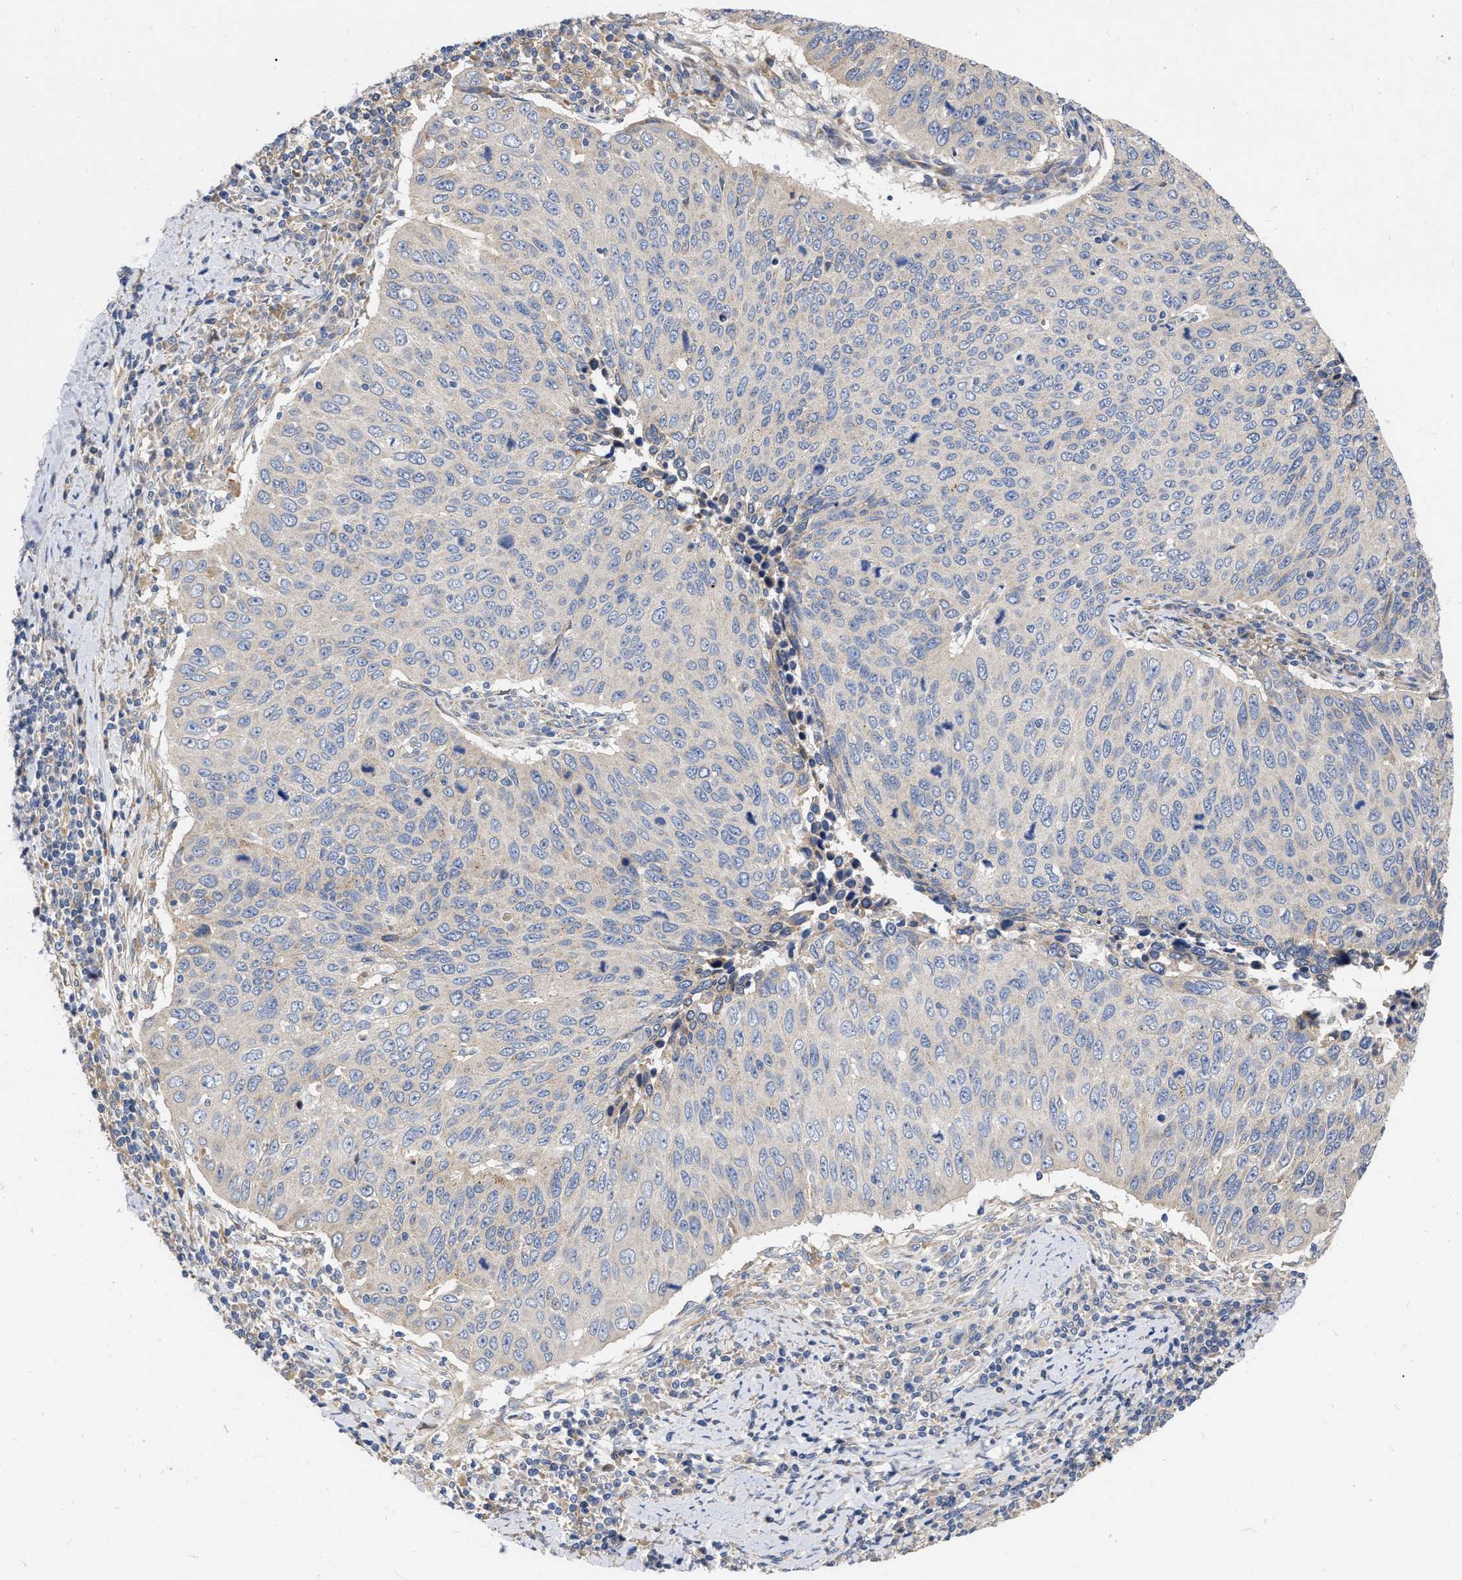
{"staining": {"intensity": "negative", "quantity": "none", "location": "none"}, "tissue": "cervical cancer", "cell_type": "Tumor cells", "image_type": "cancer", "snomed": [{"axis": "morphology", "description": "Squamous cell carcinoma, NOS"}, {"axis": "topography", "description": "Cervix"}], "caption": "Protein analysis of cervical cancer exhibits no significant positivity in tumor cells. The staining was performed using DAB (3,3'-diaminobenzidine) to visualize the protein expression in brown, while the nuclei were stained in blue with hematoxylin (Magnification: 20x).", "gene": "MLST8", "patient": {"sex": "female", "age": 53}}